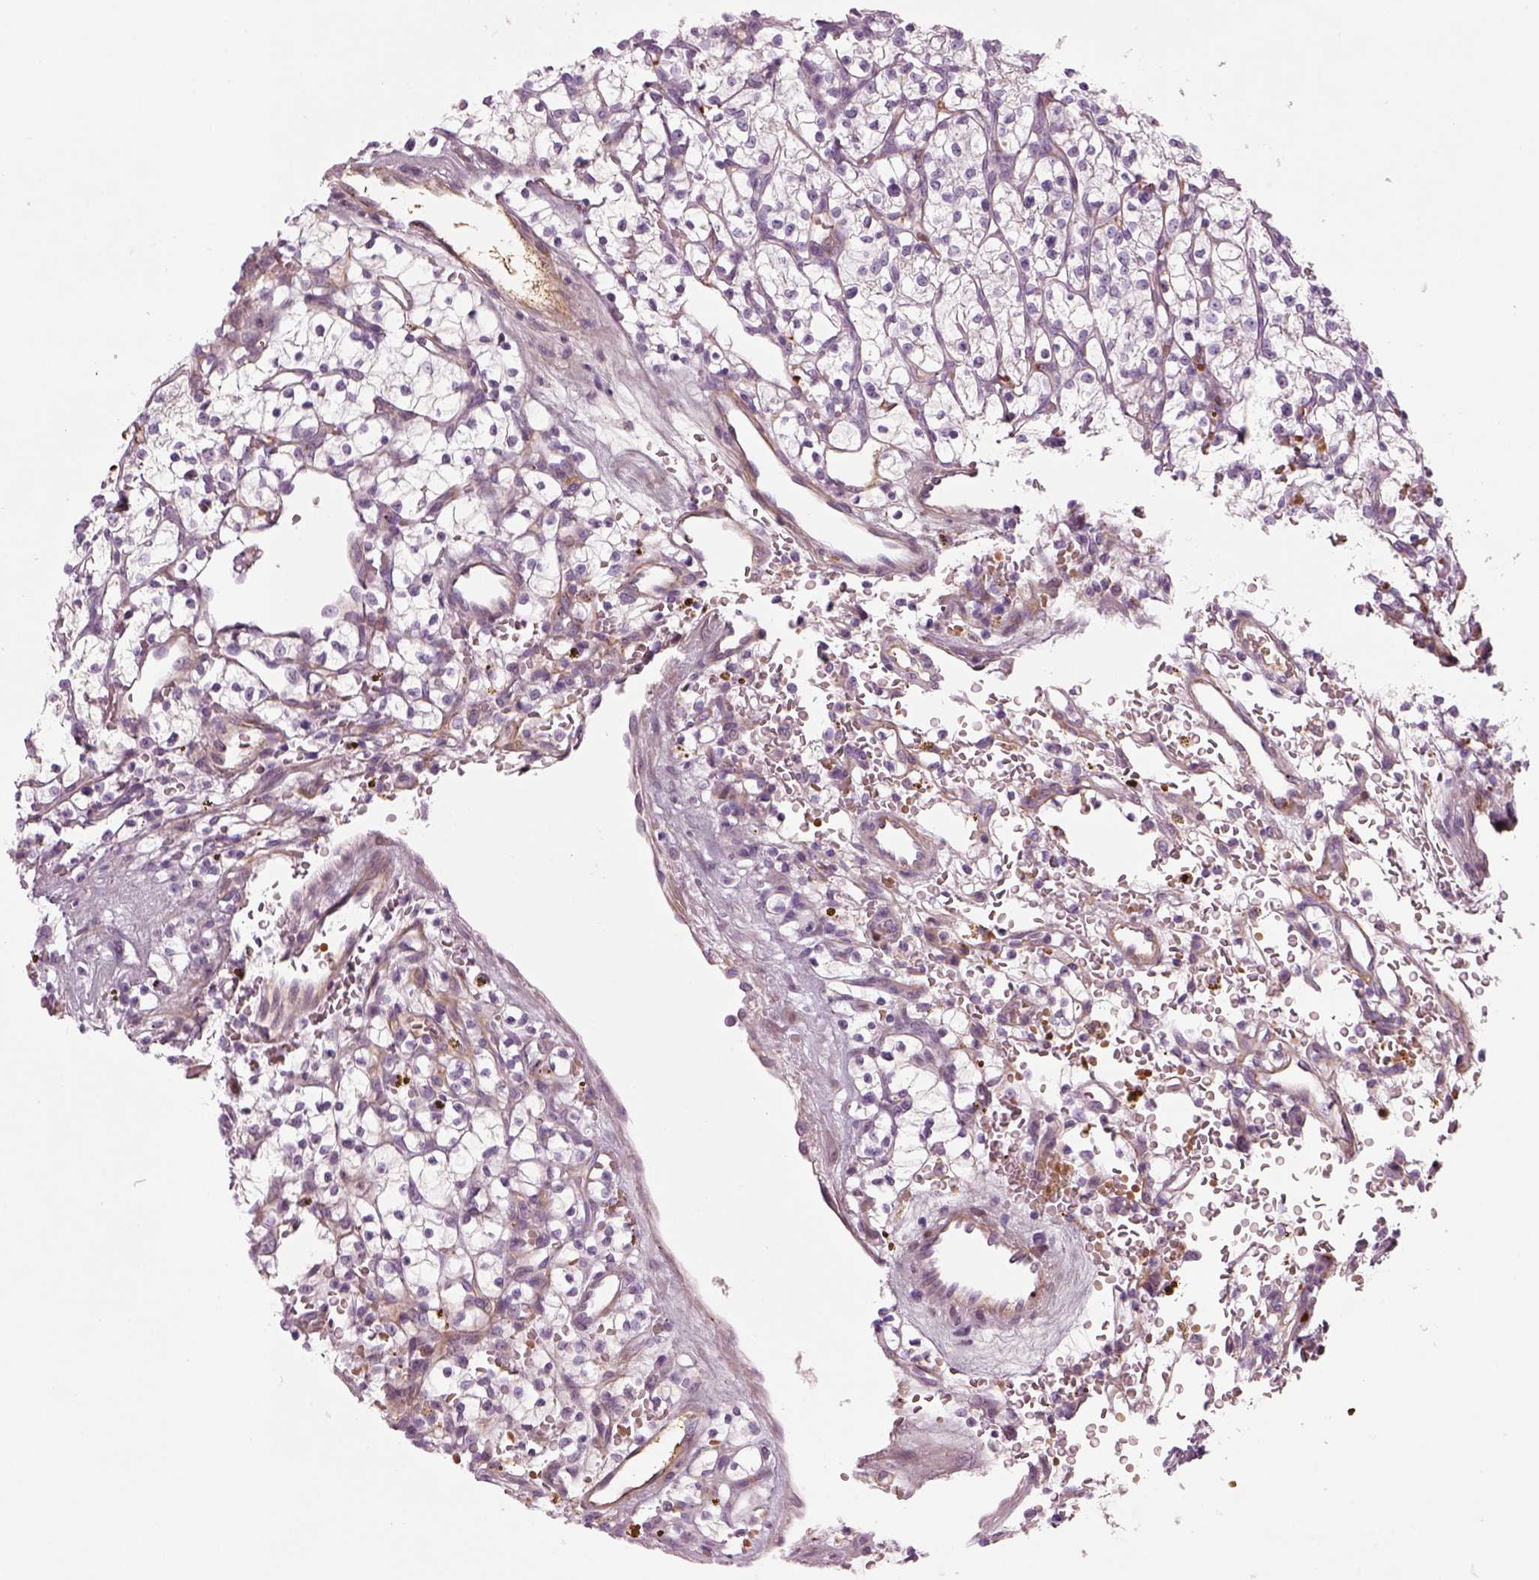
{"staining": {"intensity": "negative", "quantity": "none", "location": "none"}, "tissue": "renal cancer", "cell_type": "Tumor cells", "image_type": "cancer", "snomed": [{"axis": "morphology", "description": "Adenocarcinoma, NOS"}, {"axis": "topography", "description": "Kidney"}], "caption": "Tumor cells show no significant positivity in renal cancer (adenocarcinoma).", "gene": "PABPC1L2B", "patient": {"sex": "female", "age": 64}}